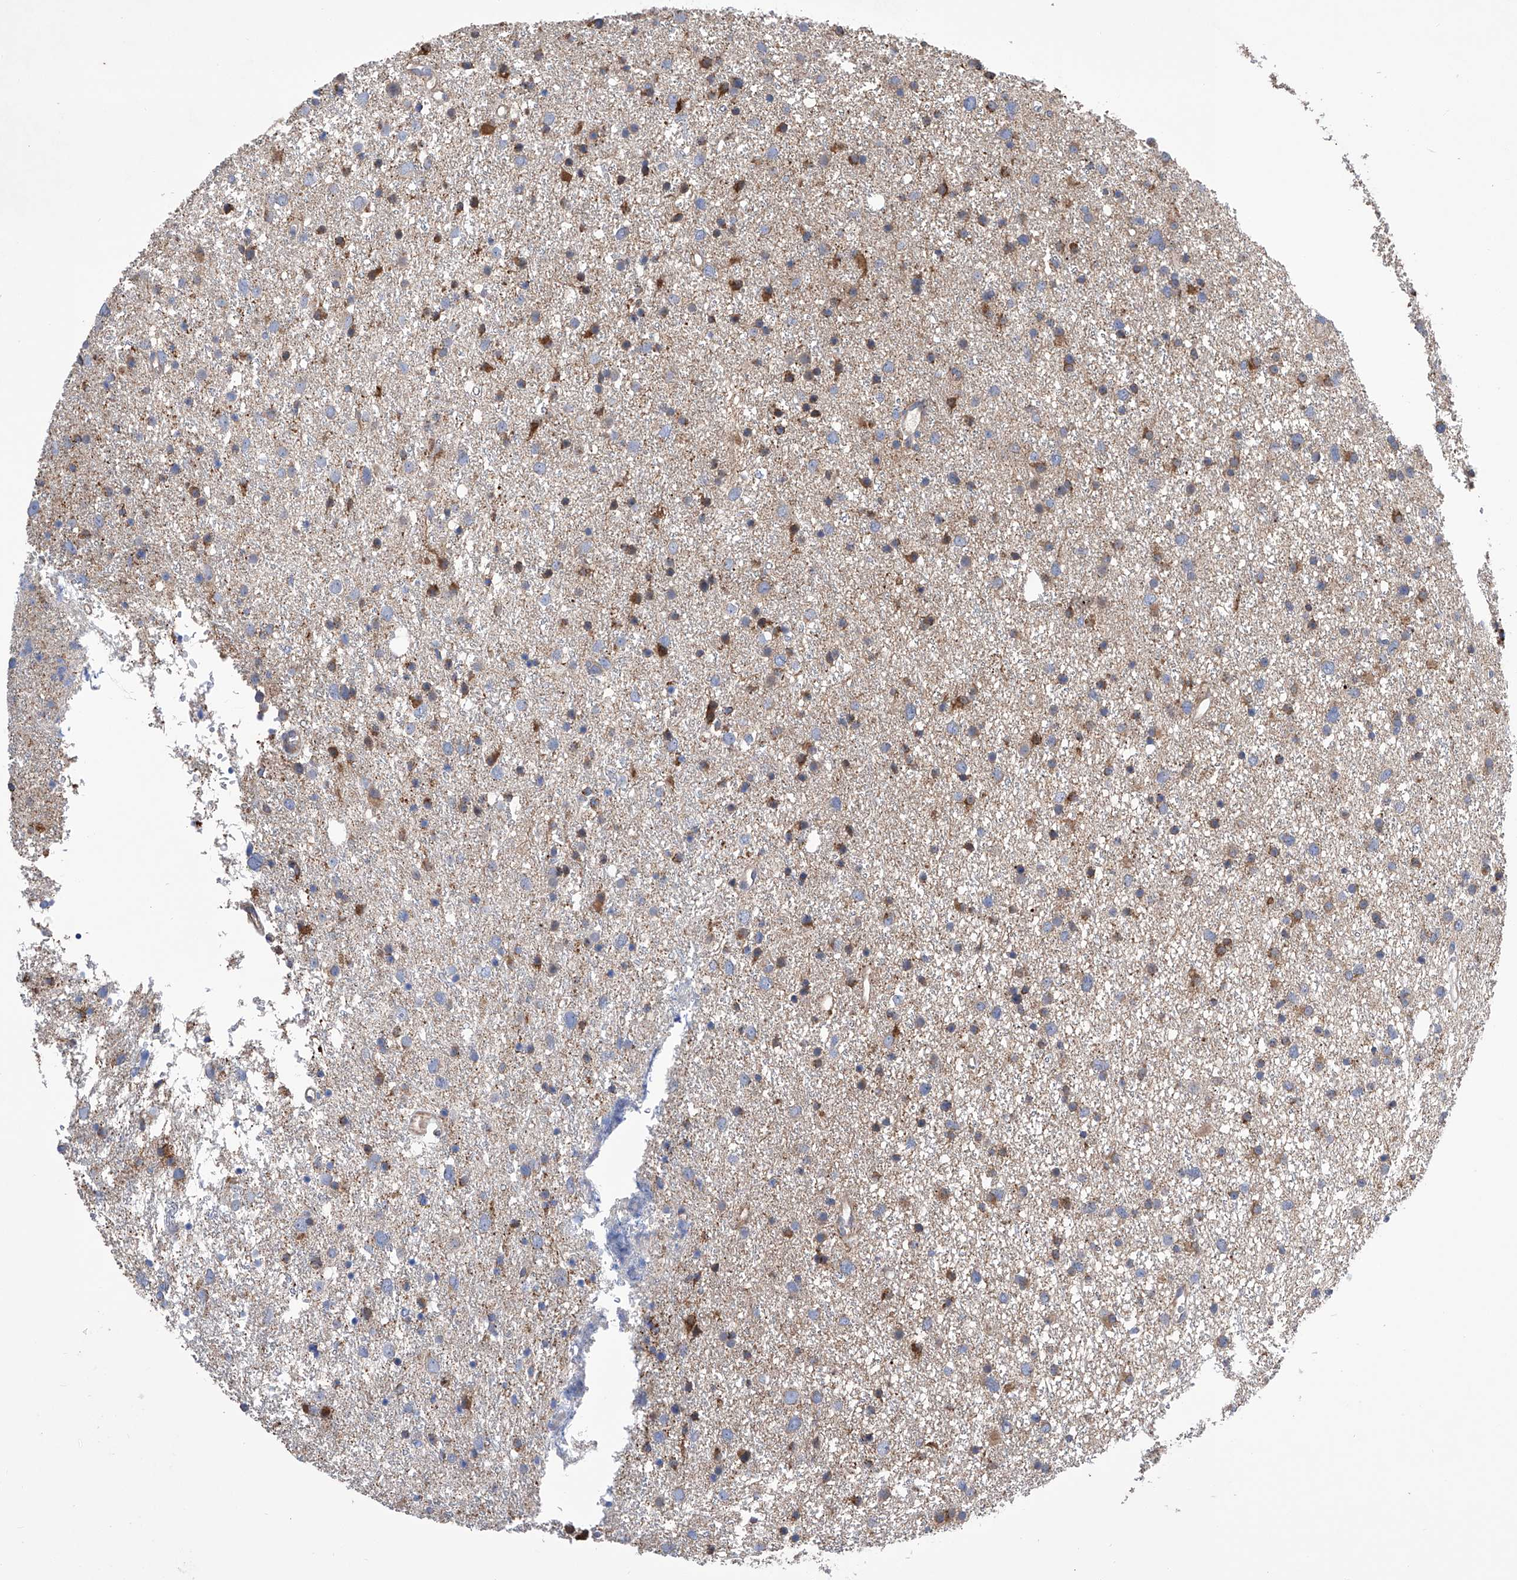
{"staining": {"intensity": "negative", "quantity": "none", "location": "none"}, "tissue": "glioma", "cell_type": "Tumor cells", "image_type": "cancer", "snomed": [{"axis": "morphology", "description": "Glioma, malignant, Low grade"}, {"axis": "topography", "description": "Cerebral cortex"}], "caption": "Immunohistochemistry (IHC) histopathology image of neoplastic tissue: malignant glioma (low-grade) stained with DAB (3,3'-diaminobenzidine) shows no significant protein staining in tumor cells.", "gene": "SPATA20", "patient": {"sex": "female", "age": 39}}